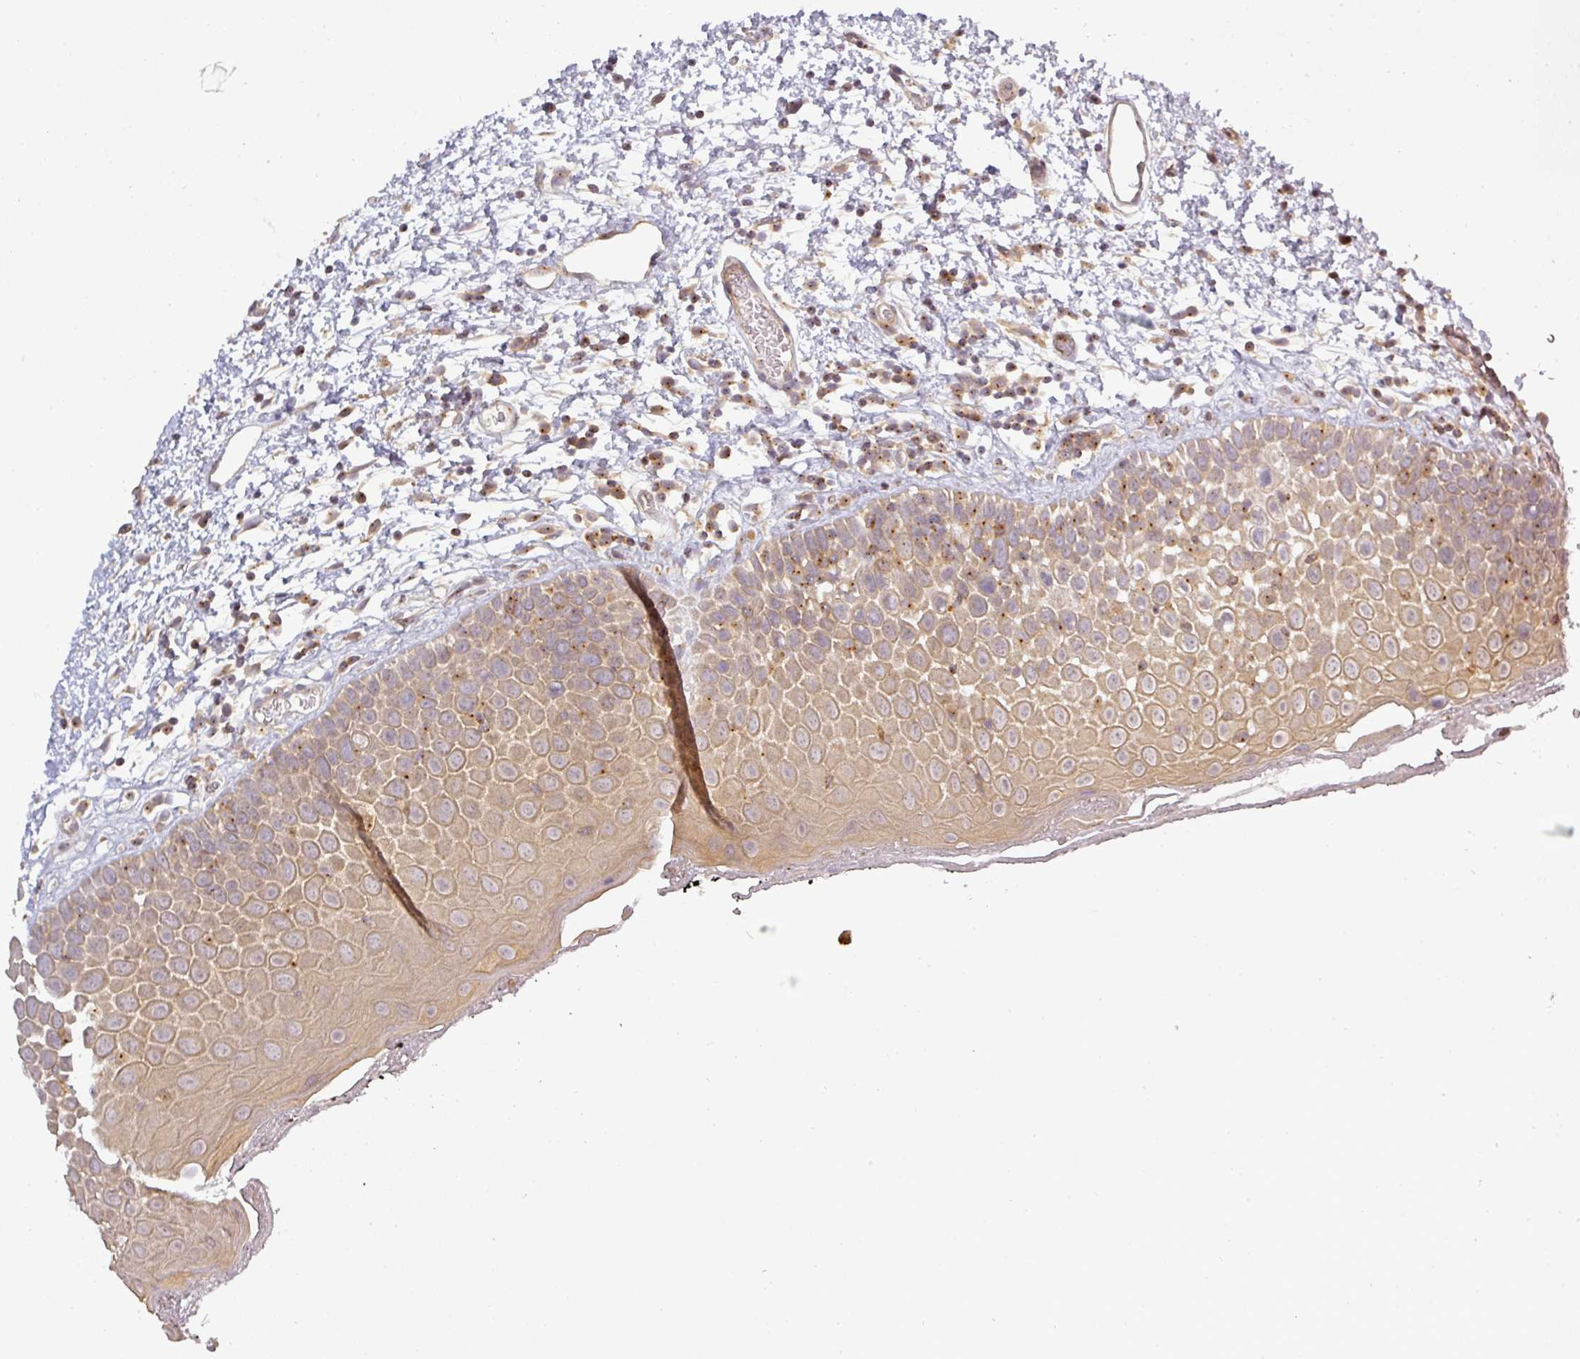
{"staining": {"intensity": "moderate", "quantity": "<25%", "location": "cytoplasmic/membranous"}, "tissue": "oral mucosa", "cell_type": "Squamous epithelial cells", "image_type": "normal", "snomed": [{"axis": "morphology", "description": "Normal tissue, NOS"}, {"axis": "morphology", "description": "Squamous cell carcinoma, NOS"}, {"axis": "topography", "description": "Oral tissue"}, {"axis": "topography", "description": "Tounge, NOS"}, {"axis": "topography", "description": "Head-Neck"}], "caption": "The photomicrograph demonstrates immunohistochemical staining of benign oral mucosa. There is moderate cytoplasmic/membranous positivity is present in about <25% of squamous epithelial cells. Using DAB (brown) and hematoxylin (blue) stains, captured at high magnification using brightfield microscopy.", "gene": "NIN", "patient": {"sex": "male", "age": 76}}